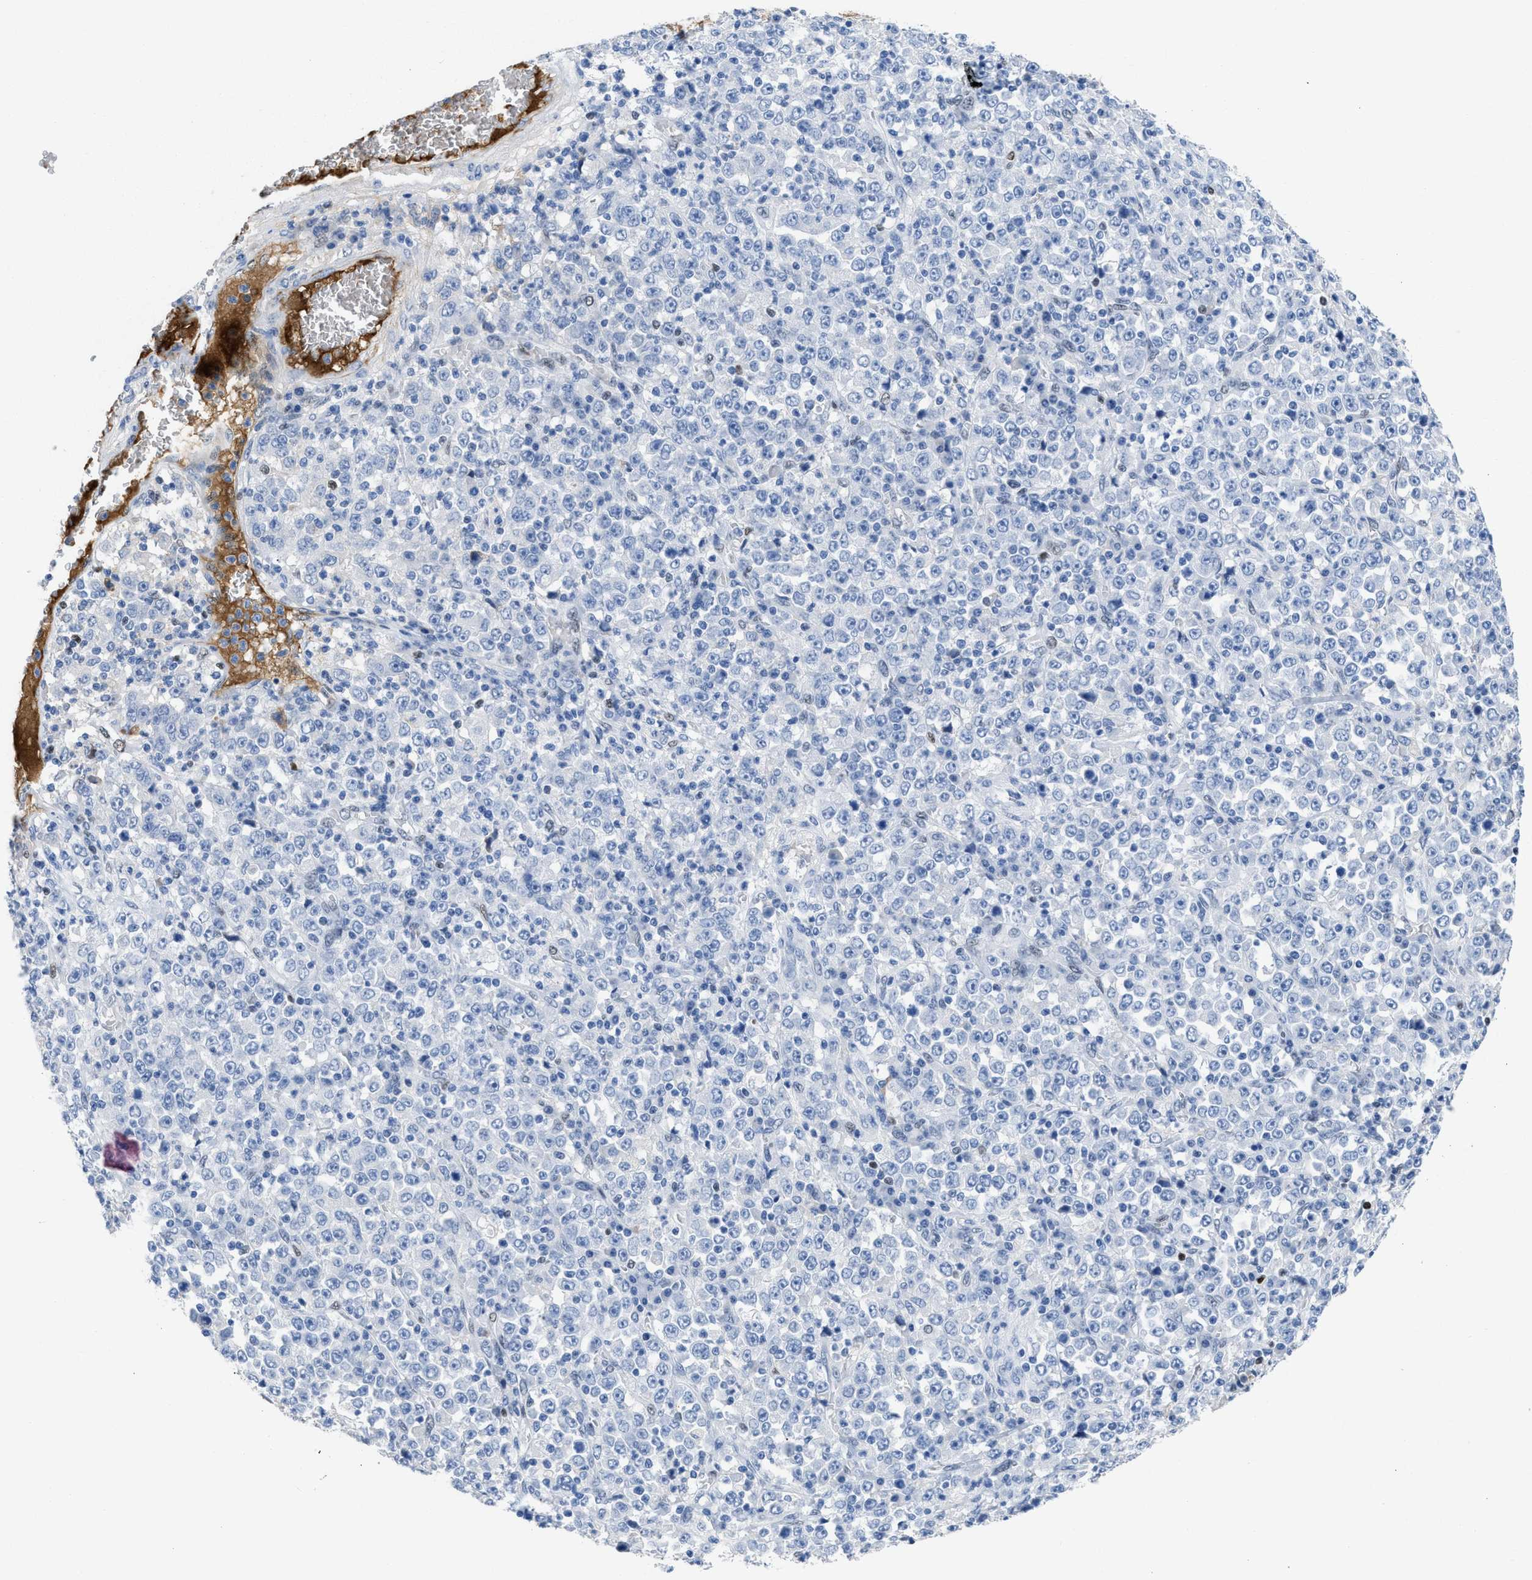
{"staining": {"intensity": "negative", "quantity": "none", "location": "none"}, "tissue": "stomach cancer", "cell_type": "Tumor cells", "image_type": "cancer", "snomed": [{"axis": "morphology", "description": "Normal tissue, NOS"}, {"axis": "morphology", "description": "Adenocarcinoma, NOS"}, {"axis": "topography", "description": "Stomach, upper"}, {"axis": "topography", "description": "Stomach"}], "caption": "Adenocarcinoma (stomach) was stained to show a protein in brown. There is no significant positivity in tumor cells.", "gene": "LEF1", "patient": {"sex": "male", "age": 59}}